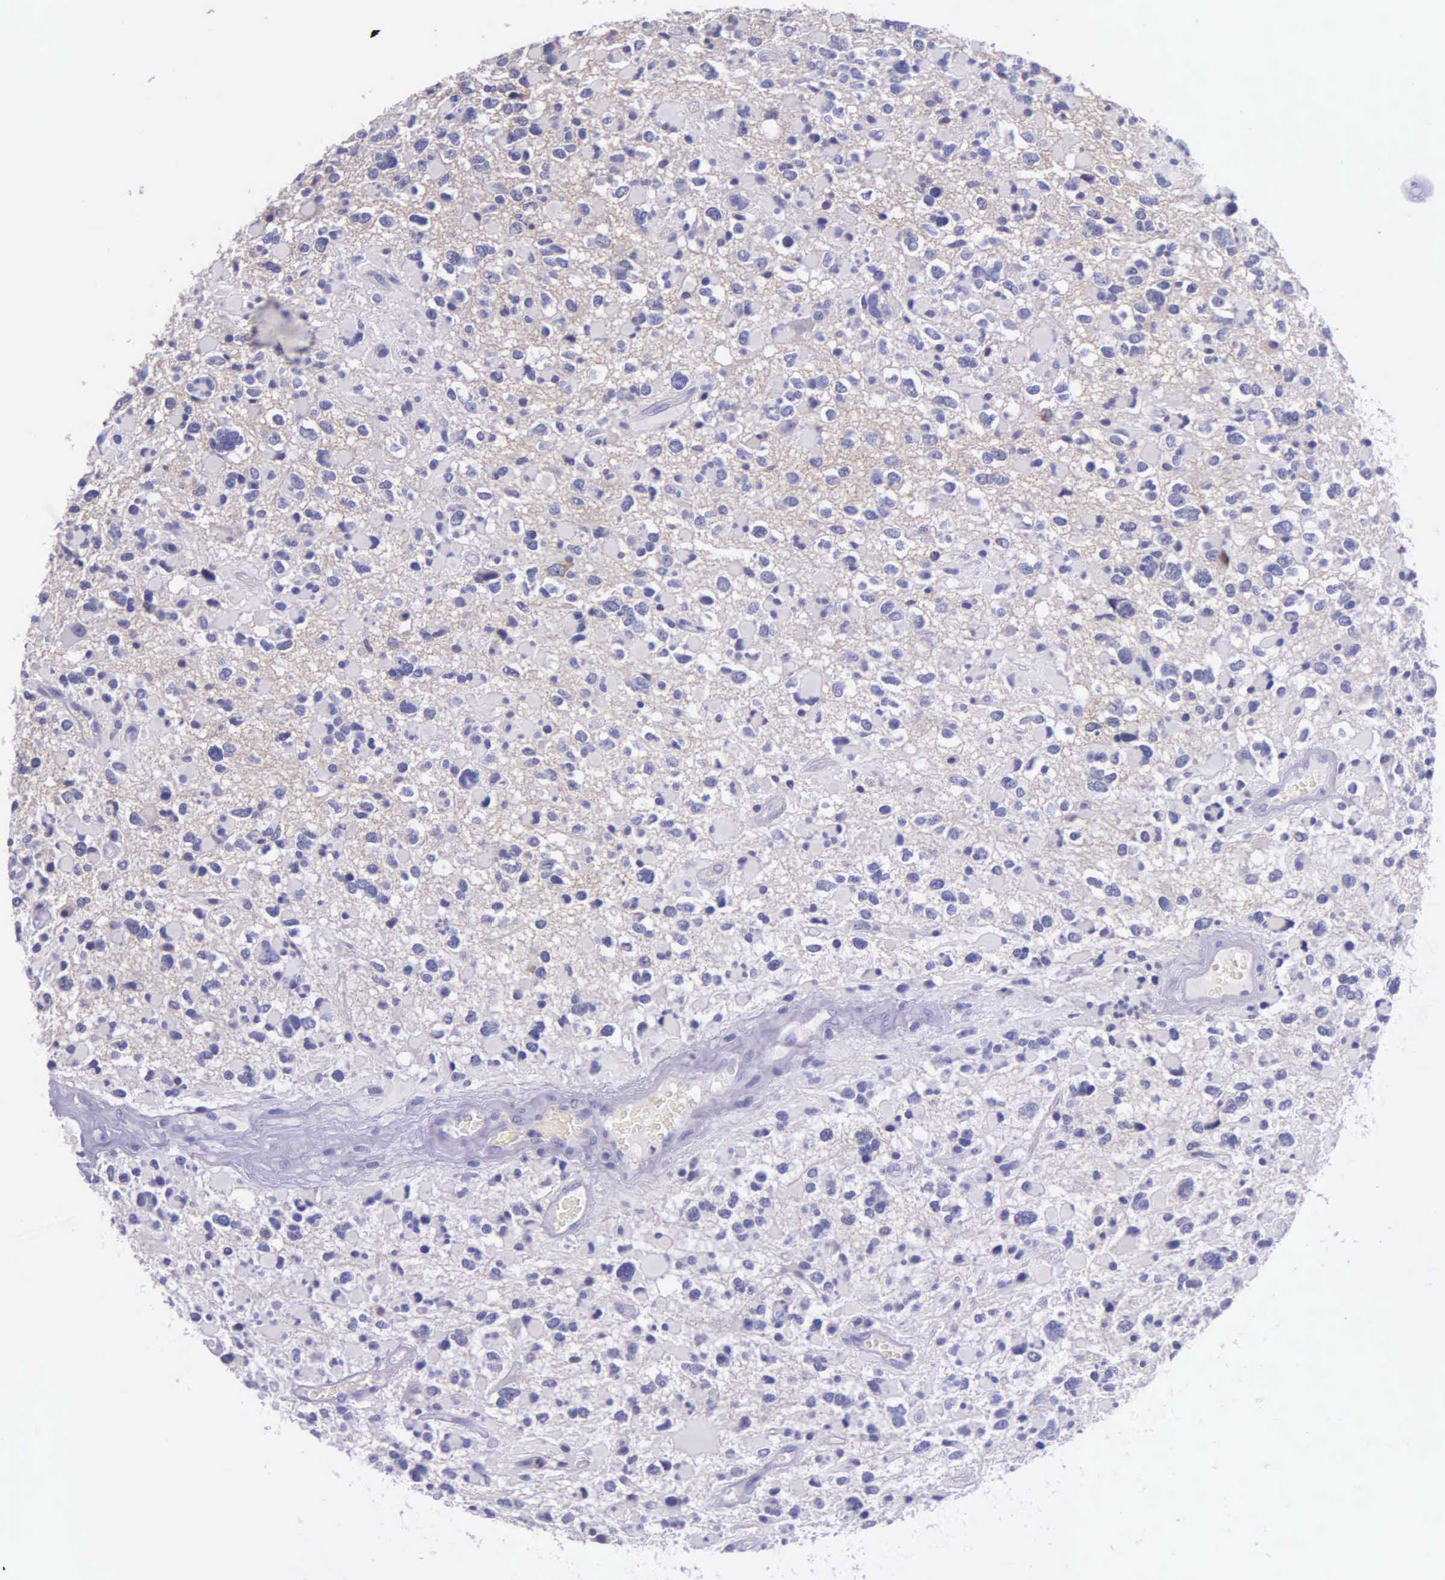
{"staining": {"intensity": "negative", "quantity": "none", "location": "none"}, "tissue": "glioma", "cell_type": "Tumor cells", "image_type": "cancer", "snomed": [{"axis": "morphology", "description": "Glioma, malignant, High grade"}, {"axis": "topography", "description": "Brain"}], "caption": "The image reveals no significant positivity in tumor cells of malignant glioma (high-grade).", "gene": "THSD7A", "patient": {"sex": "female", "age": 37}}